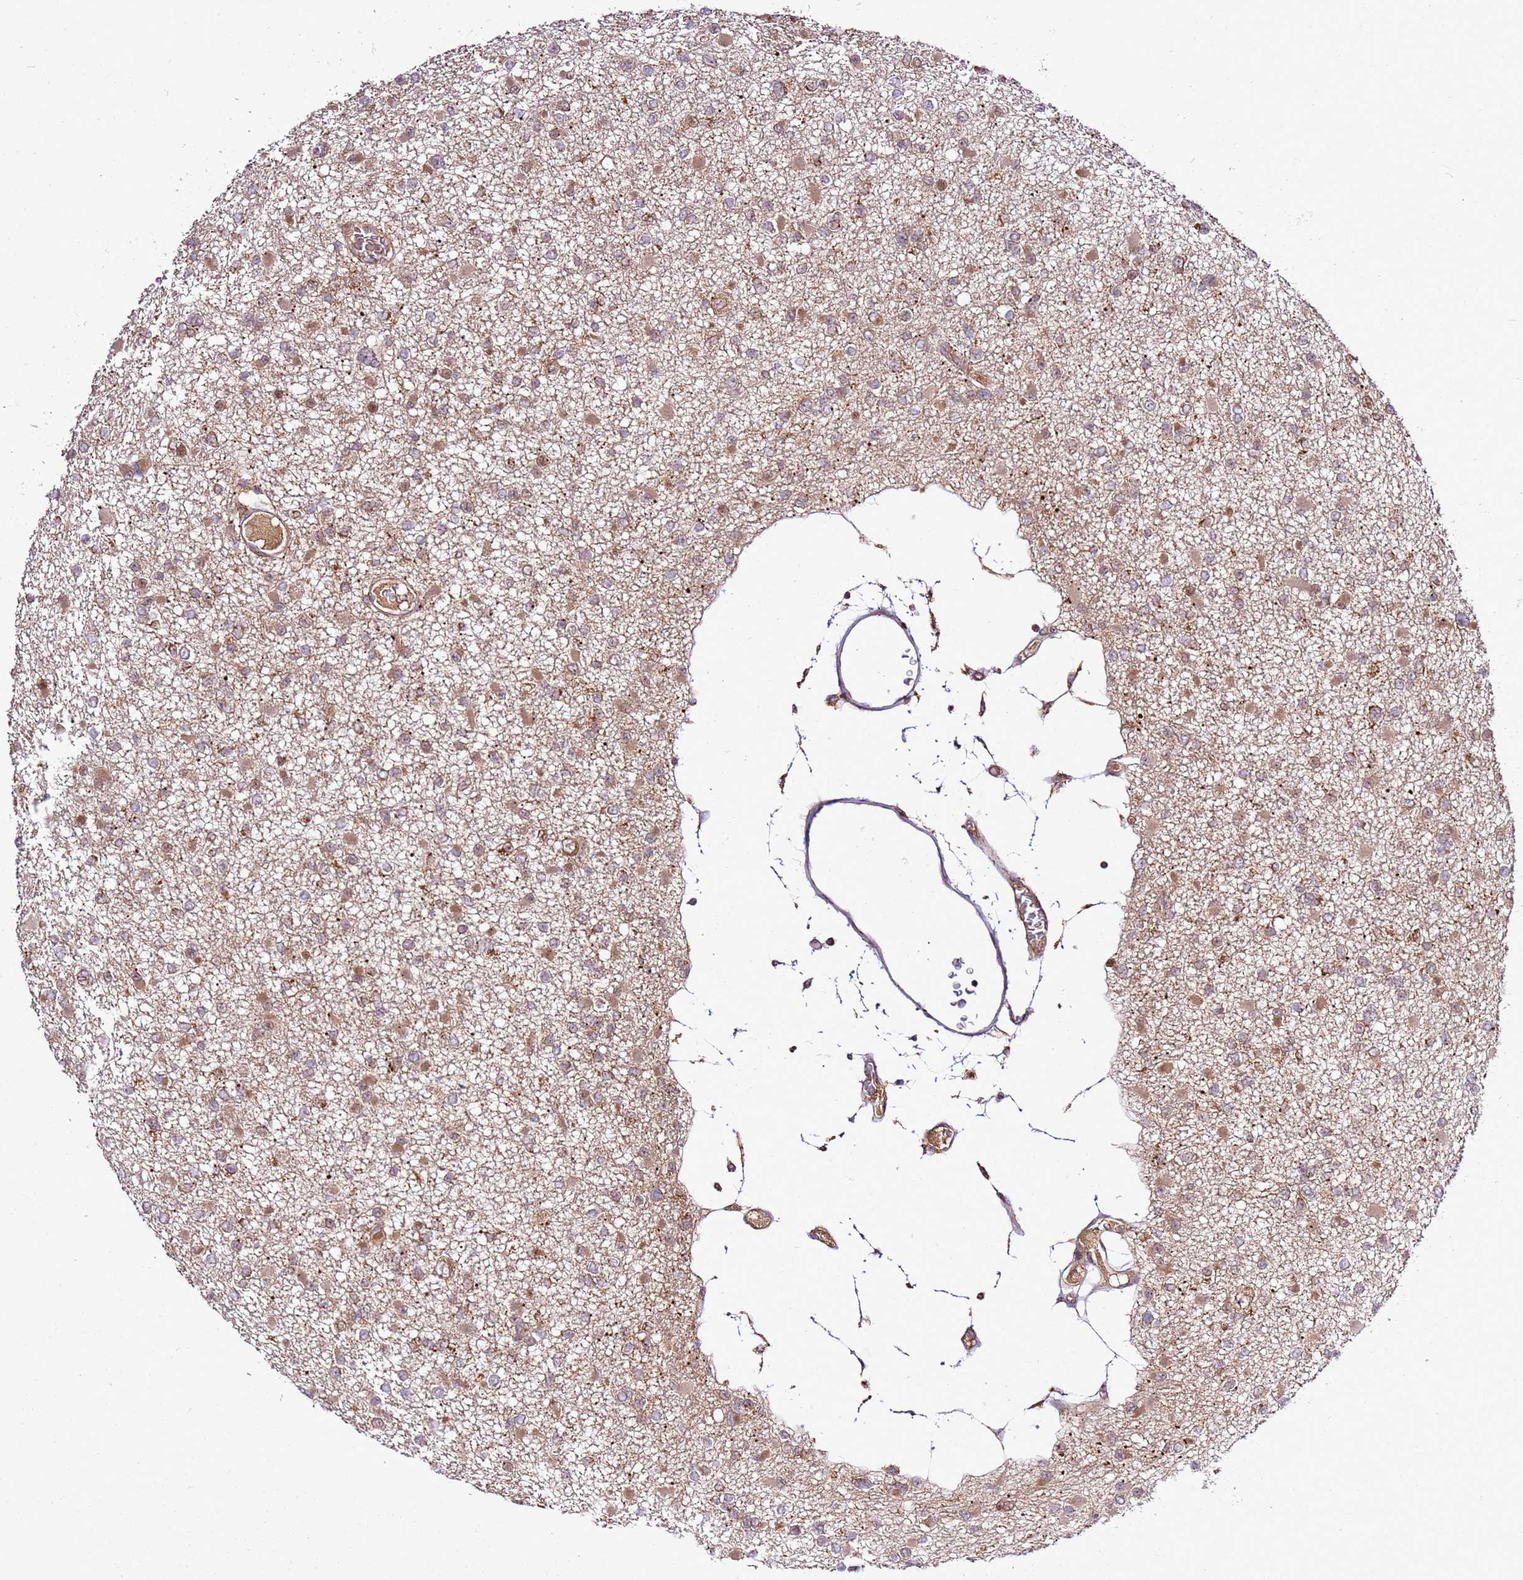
{"staining": {"intensity": "weak", "quantity": "25%-75%", "location": "cytoplasmic/membranous"}, "tissue": "glioma", "cell_type": "Tumor cells", "image_type": "cancer", "snomed": [{"axis": "morphology", "description": "Glioma, malignant, Low grade"}, {"axis": "topography", "description": "Brain"}], "caption": "Human glioma stained with a brown dye displays weak cytoplasmic/membranous positive positivity in approximately 25%-75% of tumor cells.", "gene": "RASA3", "patient": {"sex": "female", "age": 22}}